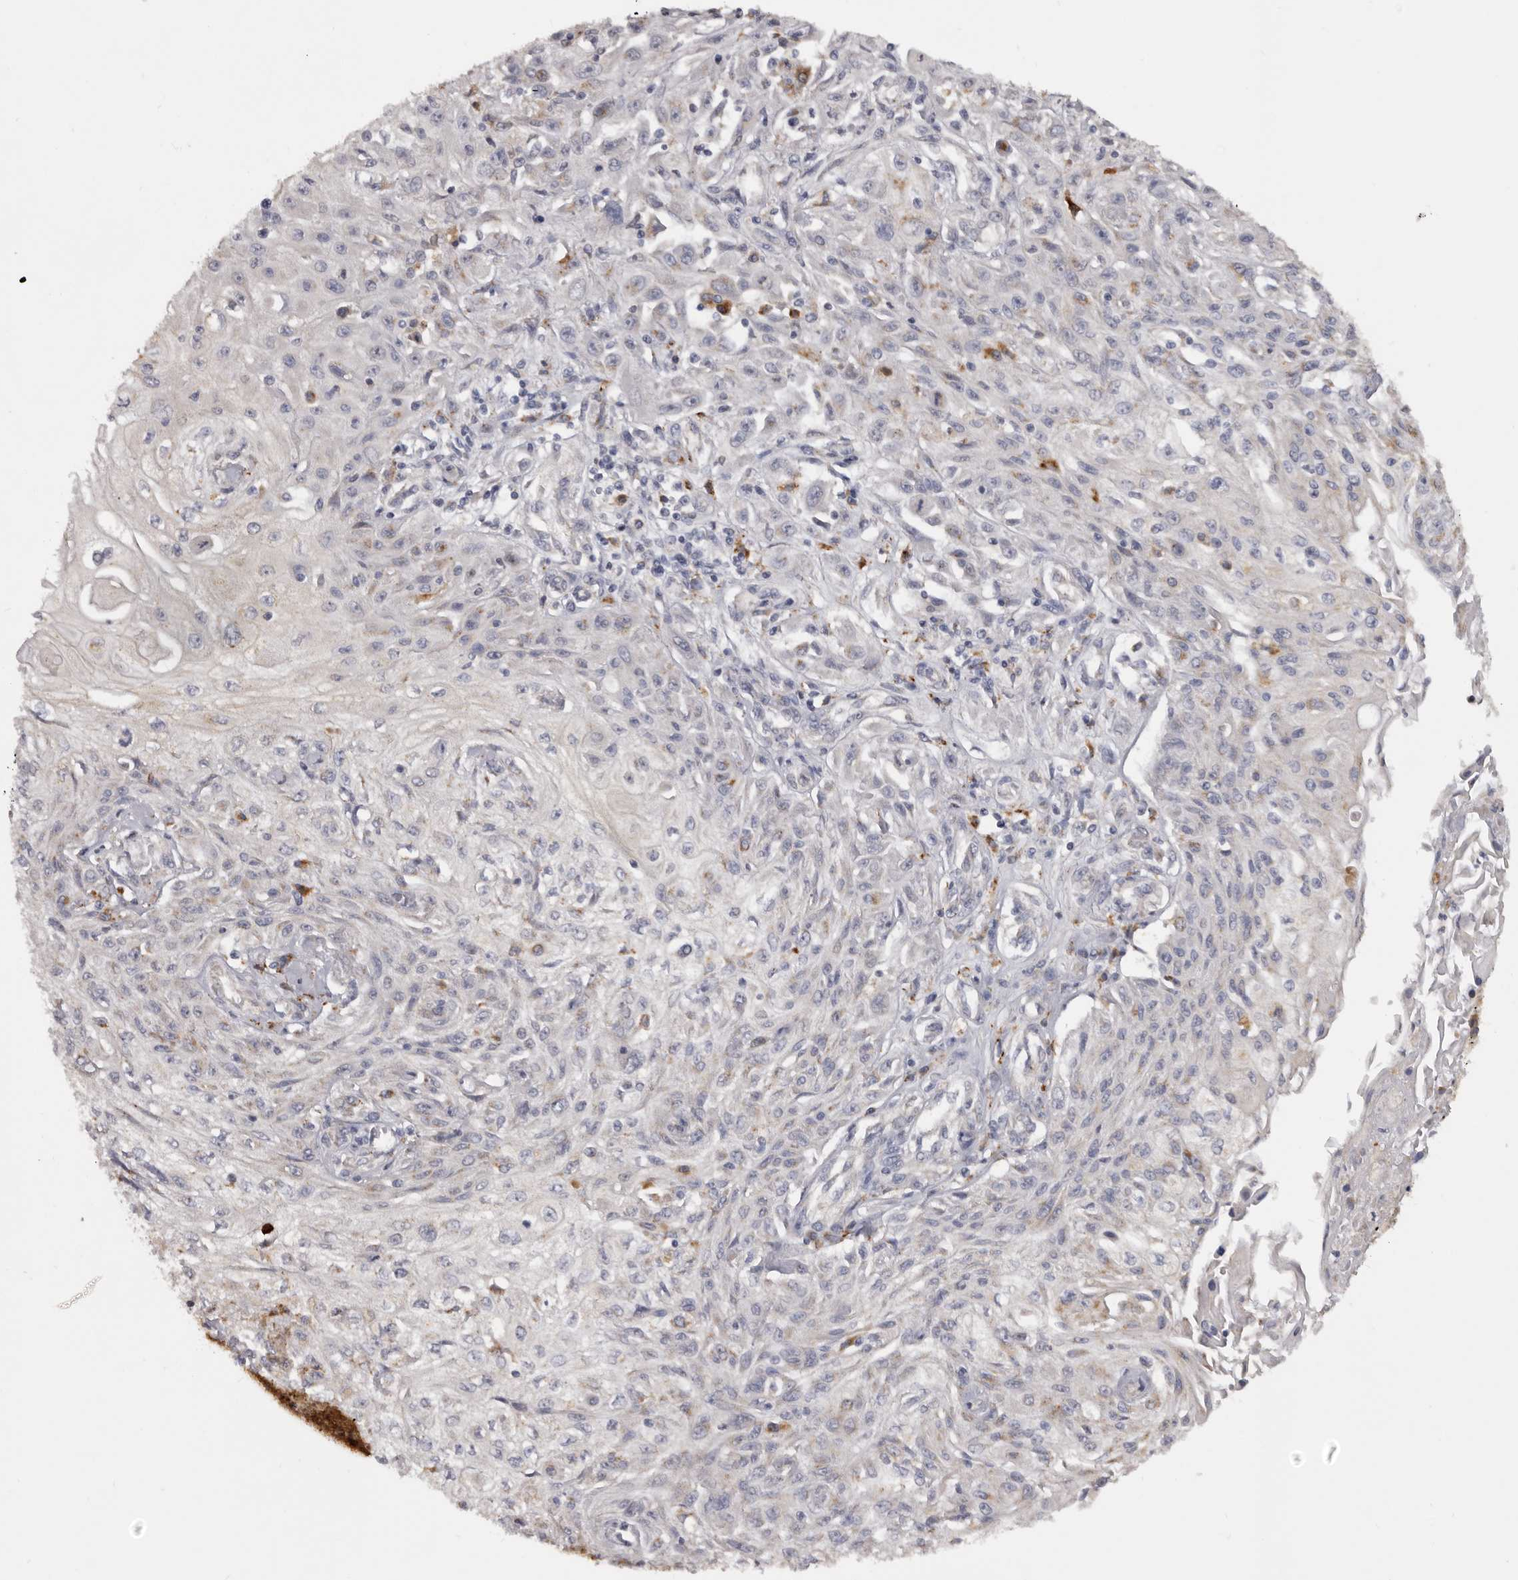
{"staining": {"intensity": "weak", "quantity": "25%-75%", "location": "cytoplasmic/membranous"}, "tissue": "skin cancer", "cell_type": "Tumor cells", "image_type": "cancer", "snomed": [{"axis": "morphology", "description": "Squamous cell carcinoma, NOS"}, {"axis": "morphology", "description": "Squamous cell carcinoma, metastatic, NOS"}, {"axis": "topography", "description": "Skin"}, {"axis": "topography", "description": "Lymph node"}], "caption": "Immunohistochemistry (IHC) of human skin metastatic squamous cell carcinoma exhibits low levels of weak cytoplasmic/membranous staining in approximately 25%-75% of tumor cells.", "gene": "DAP", "patient": {"sex": "male", "age": 75}}